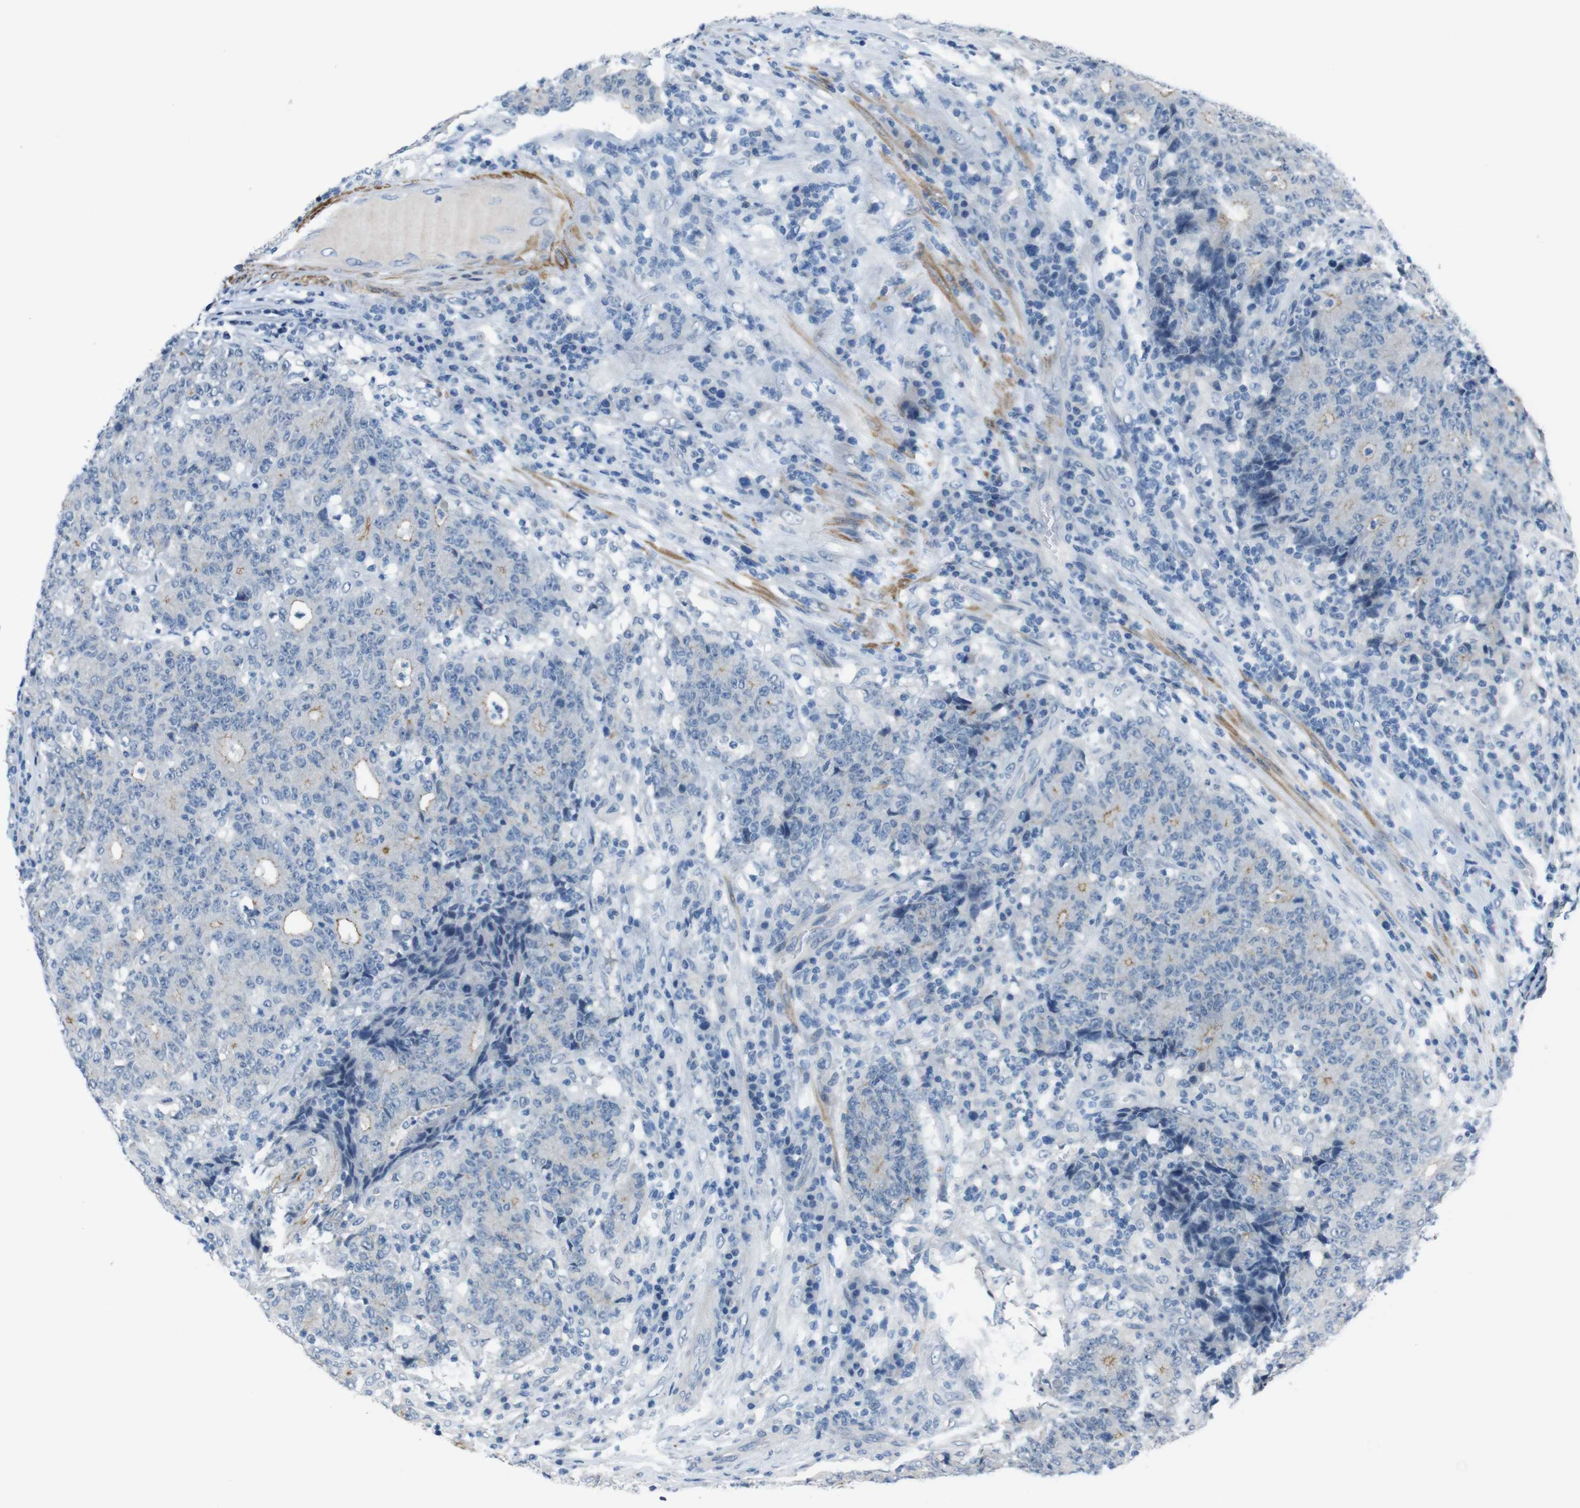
{"staining": {"intensity": "weak", "quantity": "<25%", "location": "cytoplasmic/membranous"}, "tissue": "colorectal cancer", "cell_type": "Tumor cells", "image_type": "cancer", "snomed": [{"axis": "morphology", "description": "Normal tissue, NOS"}, {"axis": "morphology", "description": "Adenocarcinoma, NOS"}, {"axis": "topography", "description": "Colon"}], "caption": "Immunohistochemistry (IHC) histopathology image of neoplastic tissue: human colorectal adenocarcinoma stained with DAB shows no significant protein expression in tumor cells.", "gene": "HRH2", "patient": {"sex": "female", "age": 75}}